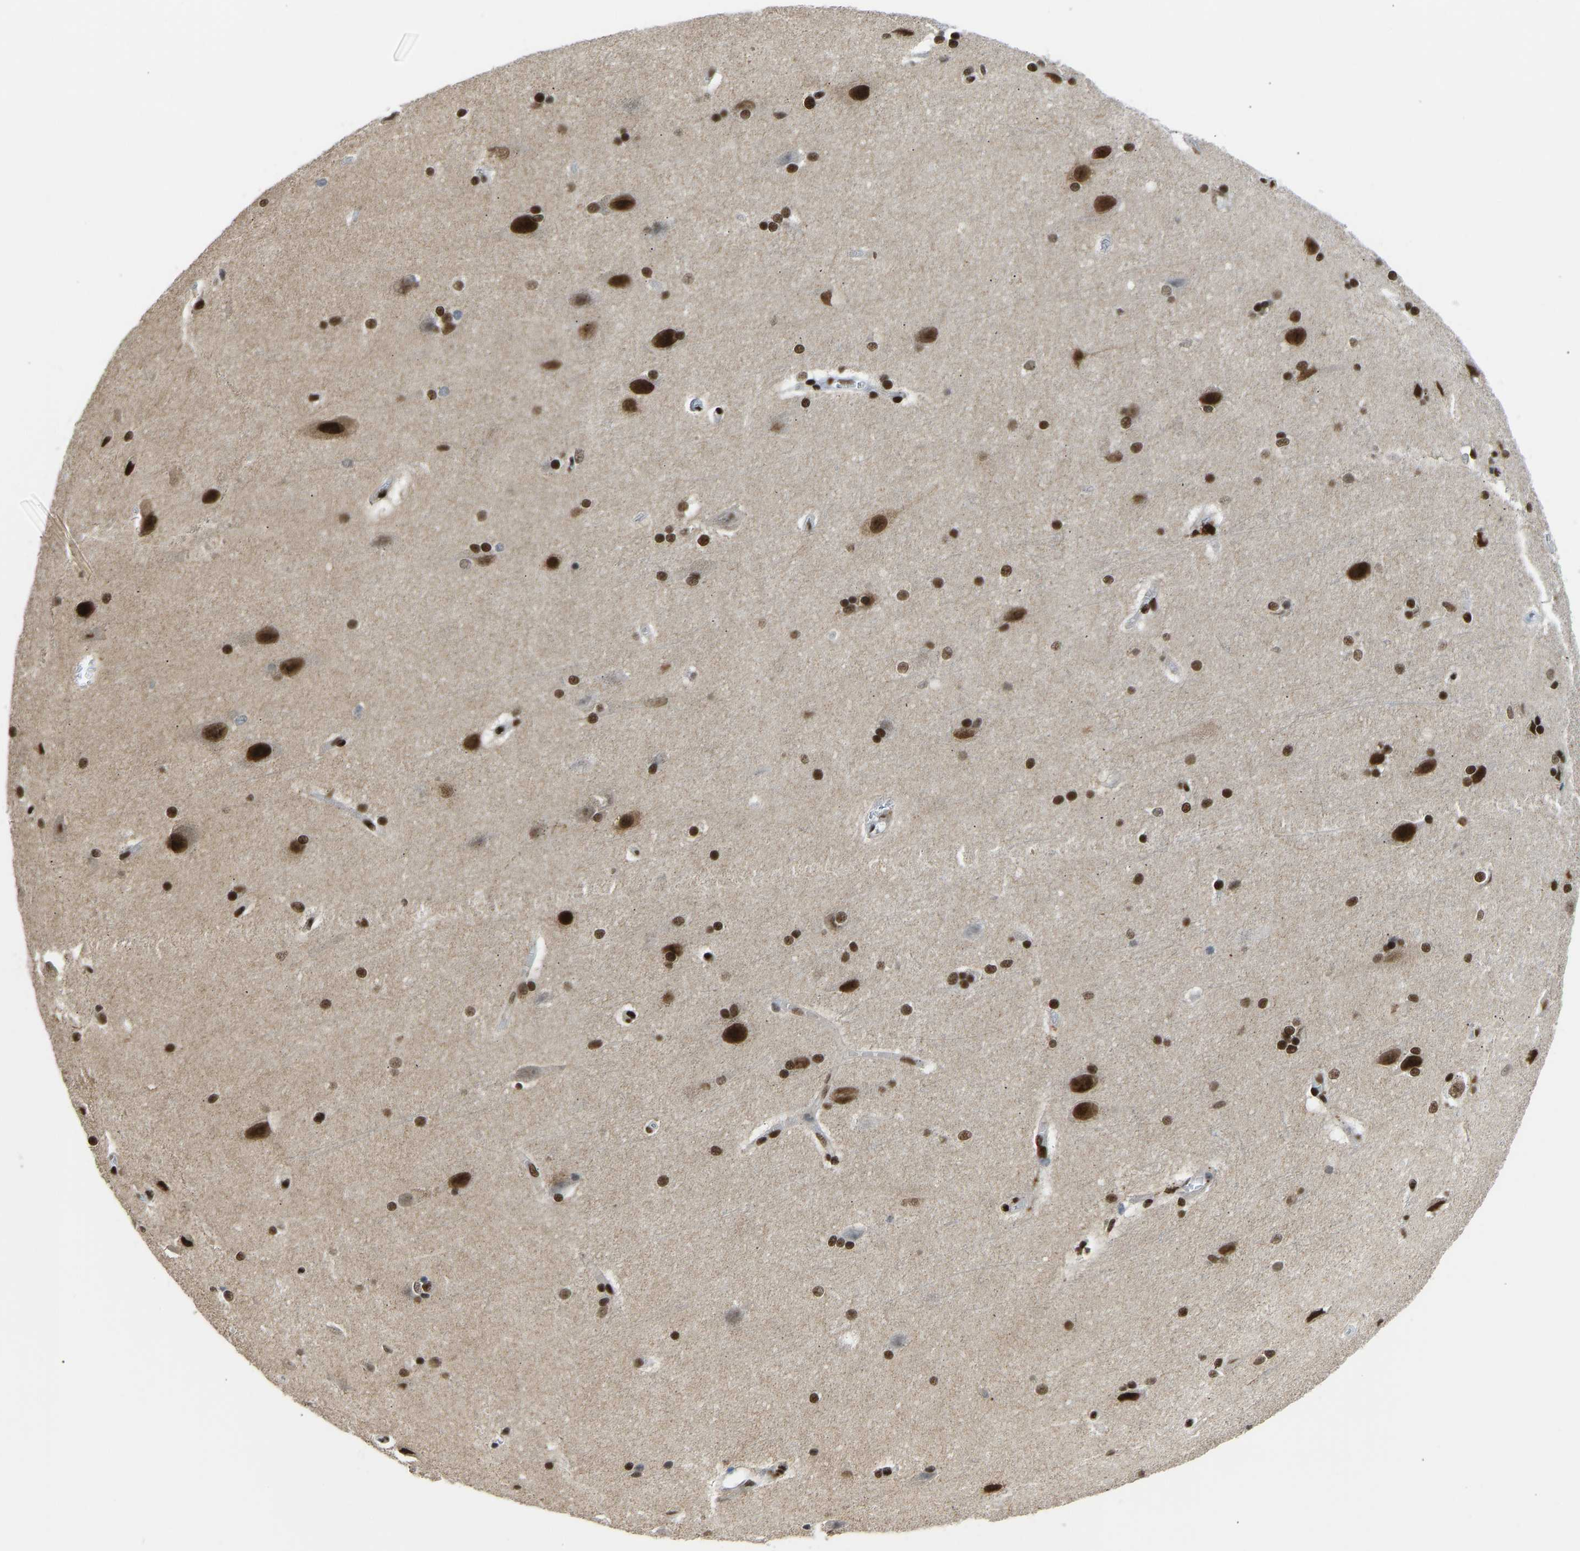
{"staining": {"intensity": "strong", "quantity": ">75%", "location": "nuclear"}, "tissue": "cerebral cortex", "cell_type": "Endothelial cells", "image_type": "normal", "snomed": [{"axis": "morphology", "description": "Normal tissue, NOS"}, {"axis": "topography", "description": "Cerebral cortex"}, {"axis": "topography", "description": "Hippocampus"}], "caption": "Immunohistochemical staining of unremarkable human cerebral cortex exhibits high levels of strong nuclear positivity in approximately >75% of endothelial cells.", "gene": "FOXK1", "patient": {"sex": "female", "age": 19}}